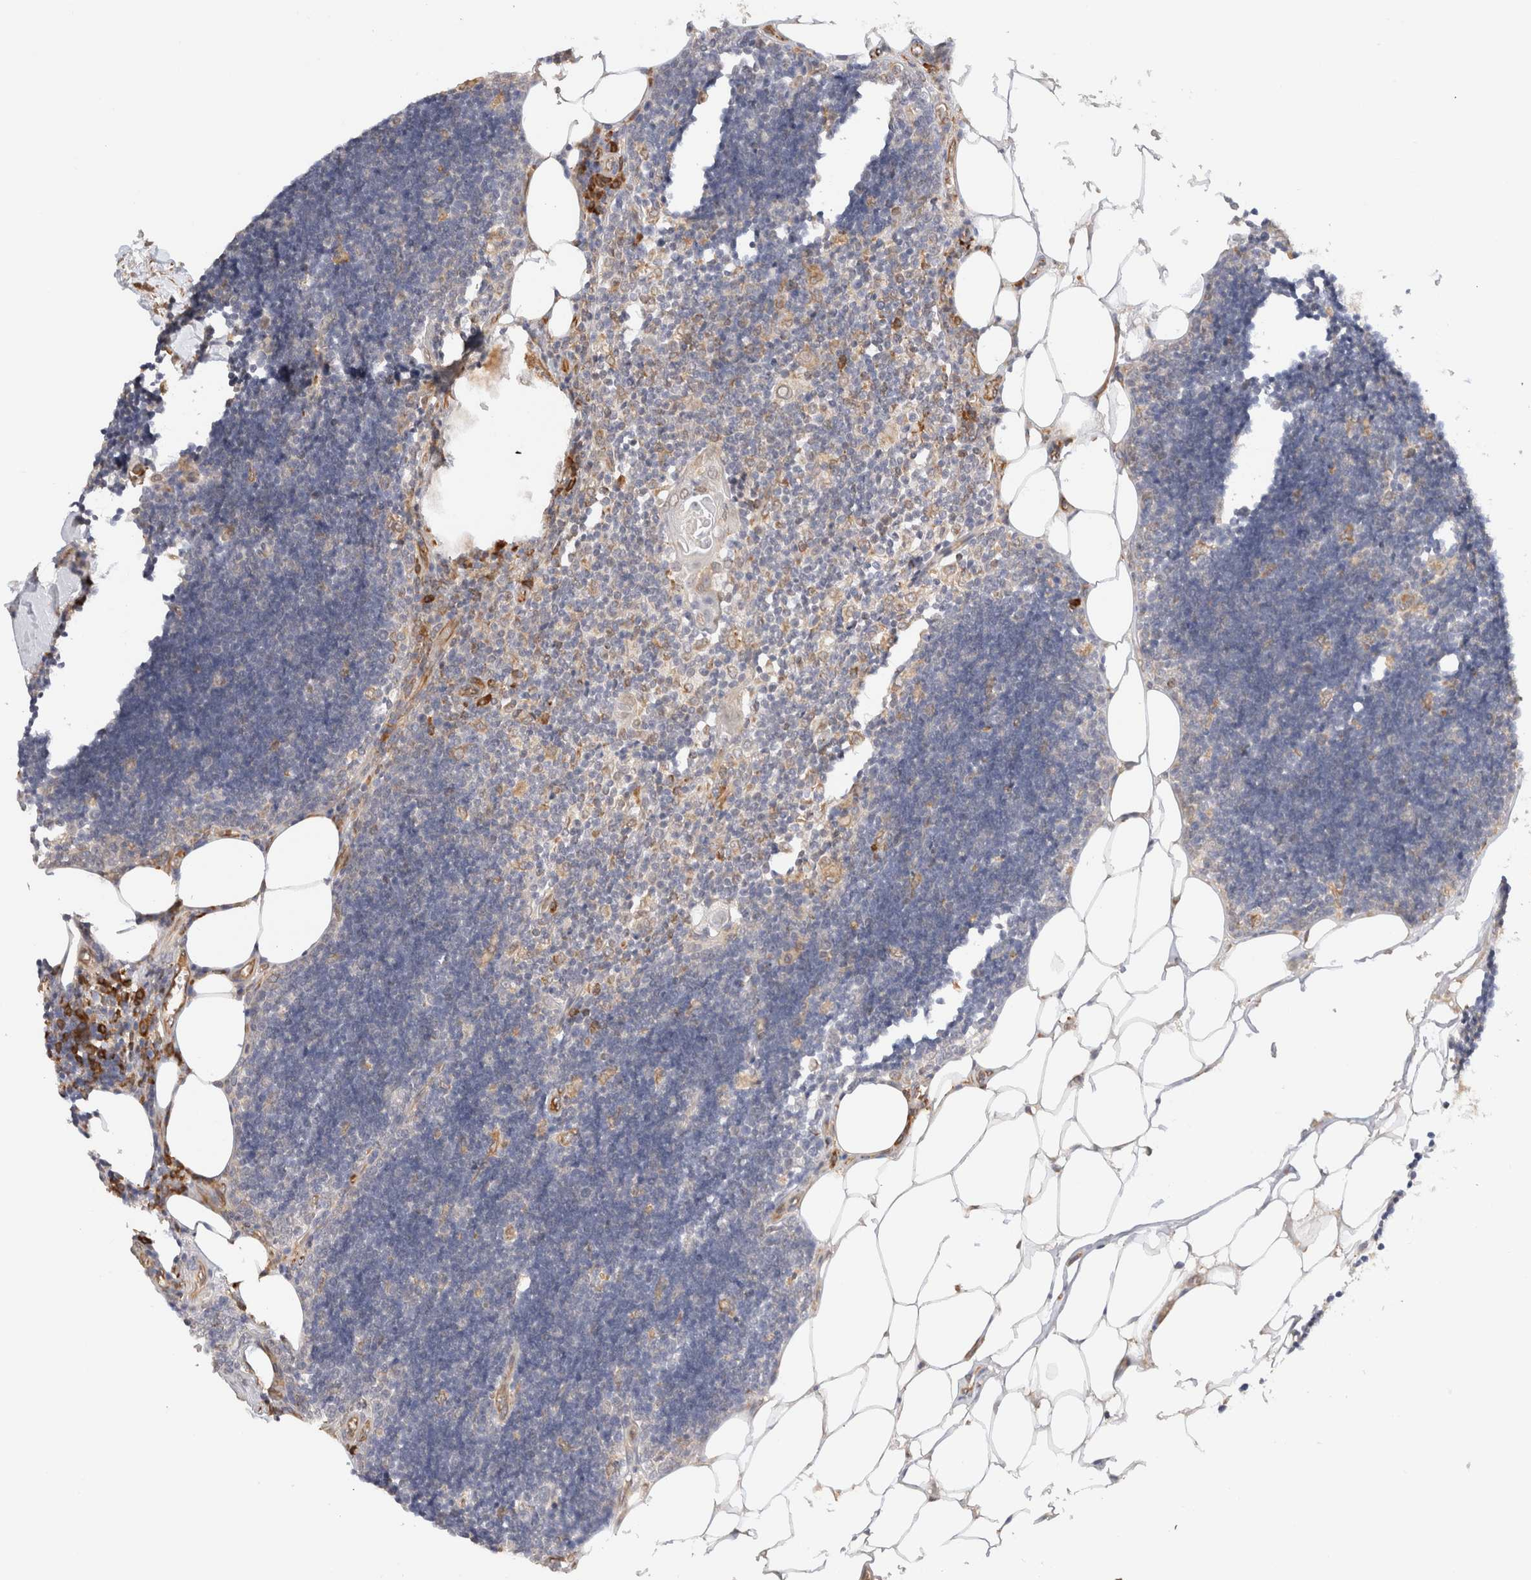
{"staining": {"intensity": "moderate", "quantity": ">75%", "location": "cytoplasmic/membranous,nuclear"}, "tissue": "lymph node", "cell_type": "Germinal center cells", "image_type": "normal", "snomed": [{"axis": "morphology", "description": "Normal tissue, NOS"}, {"axis": "topography", "description": "Lymph node"}], "caption": "Immunohistochemical staining of benign lymph node shows medium levels of moderate cytoplasmic/membranous,nuclear expression in about >75% of germinal center cells.", "gene": "SYVN1", "patient": {"sex": "male", "age": 33}}